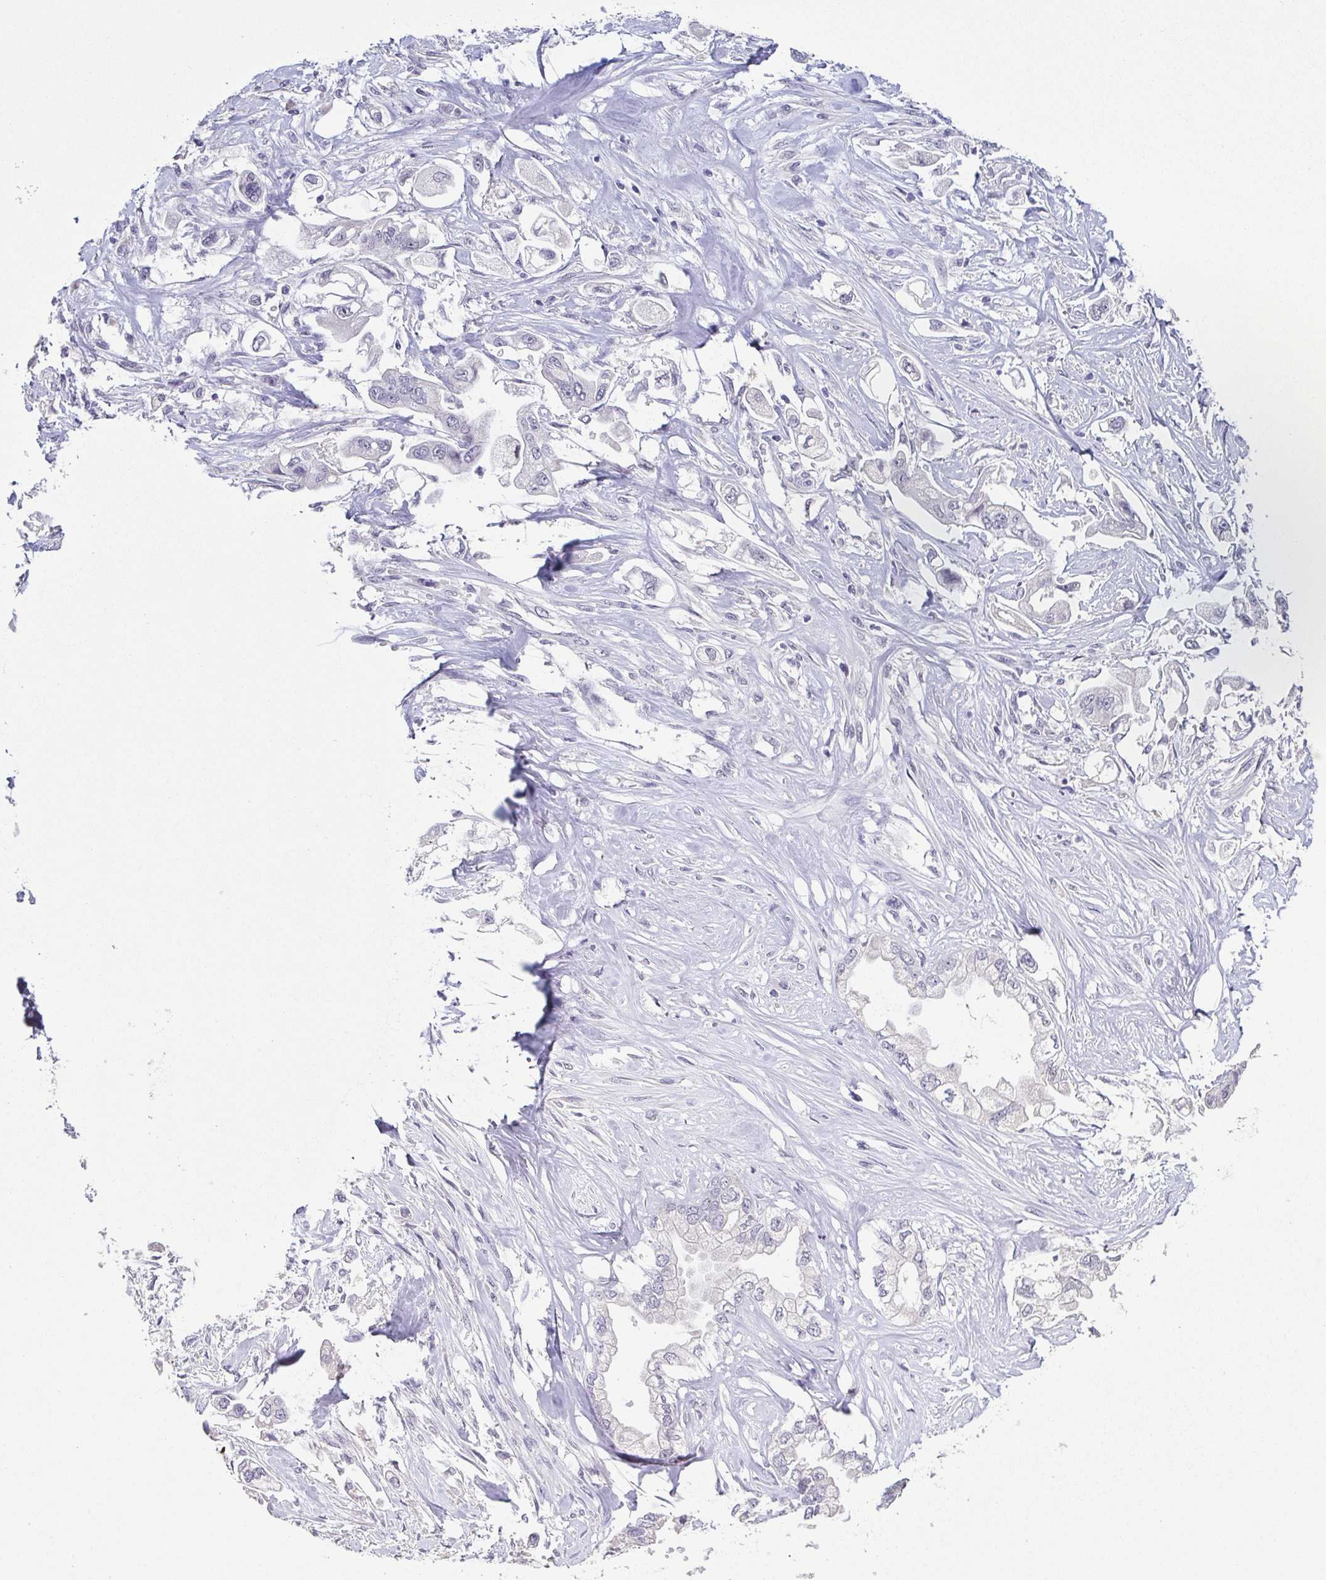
{"staining": {"intensity": "negative", "quantity": "none", "location": "none"}, "tissue": "stomach cancer", "cell_type": "Tumor cells", "image_type": "cancer", "snomed": [{"axis": "morphology", "description": "Adenocarcinoma, NOS"}, {"axis": "topography", "description": "Stomach"}], "caption": "The immunohistochemistry (IHC) image has no significant positivity in tumor cells of stomach cancer tissue. (DAB immunohistochemistry visualized using brightfield microscopy, high magnification).", "gene": "NEFH", "patient": {"sex": "male", "age": 62}}